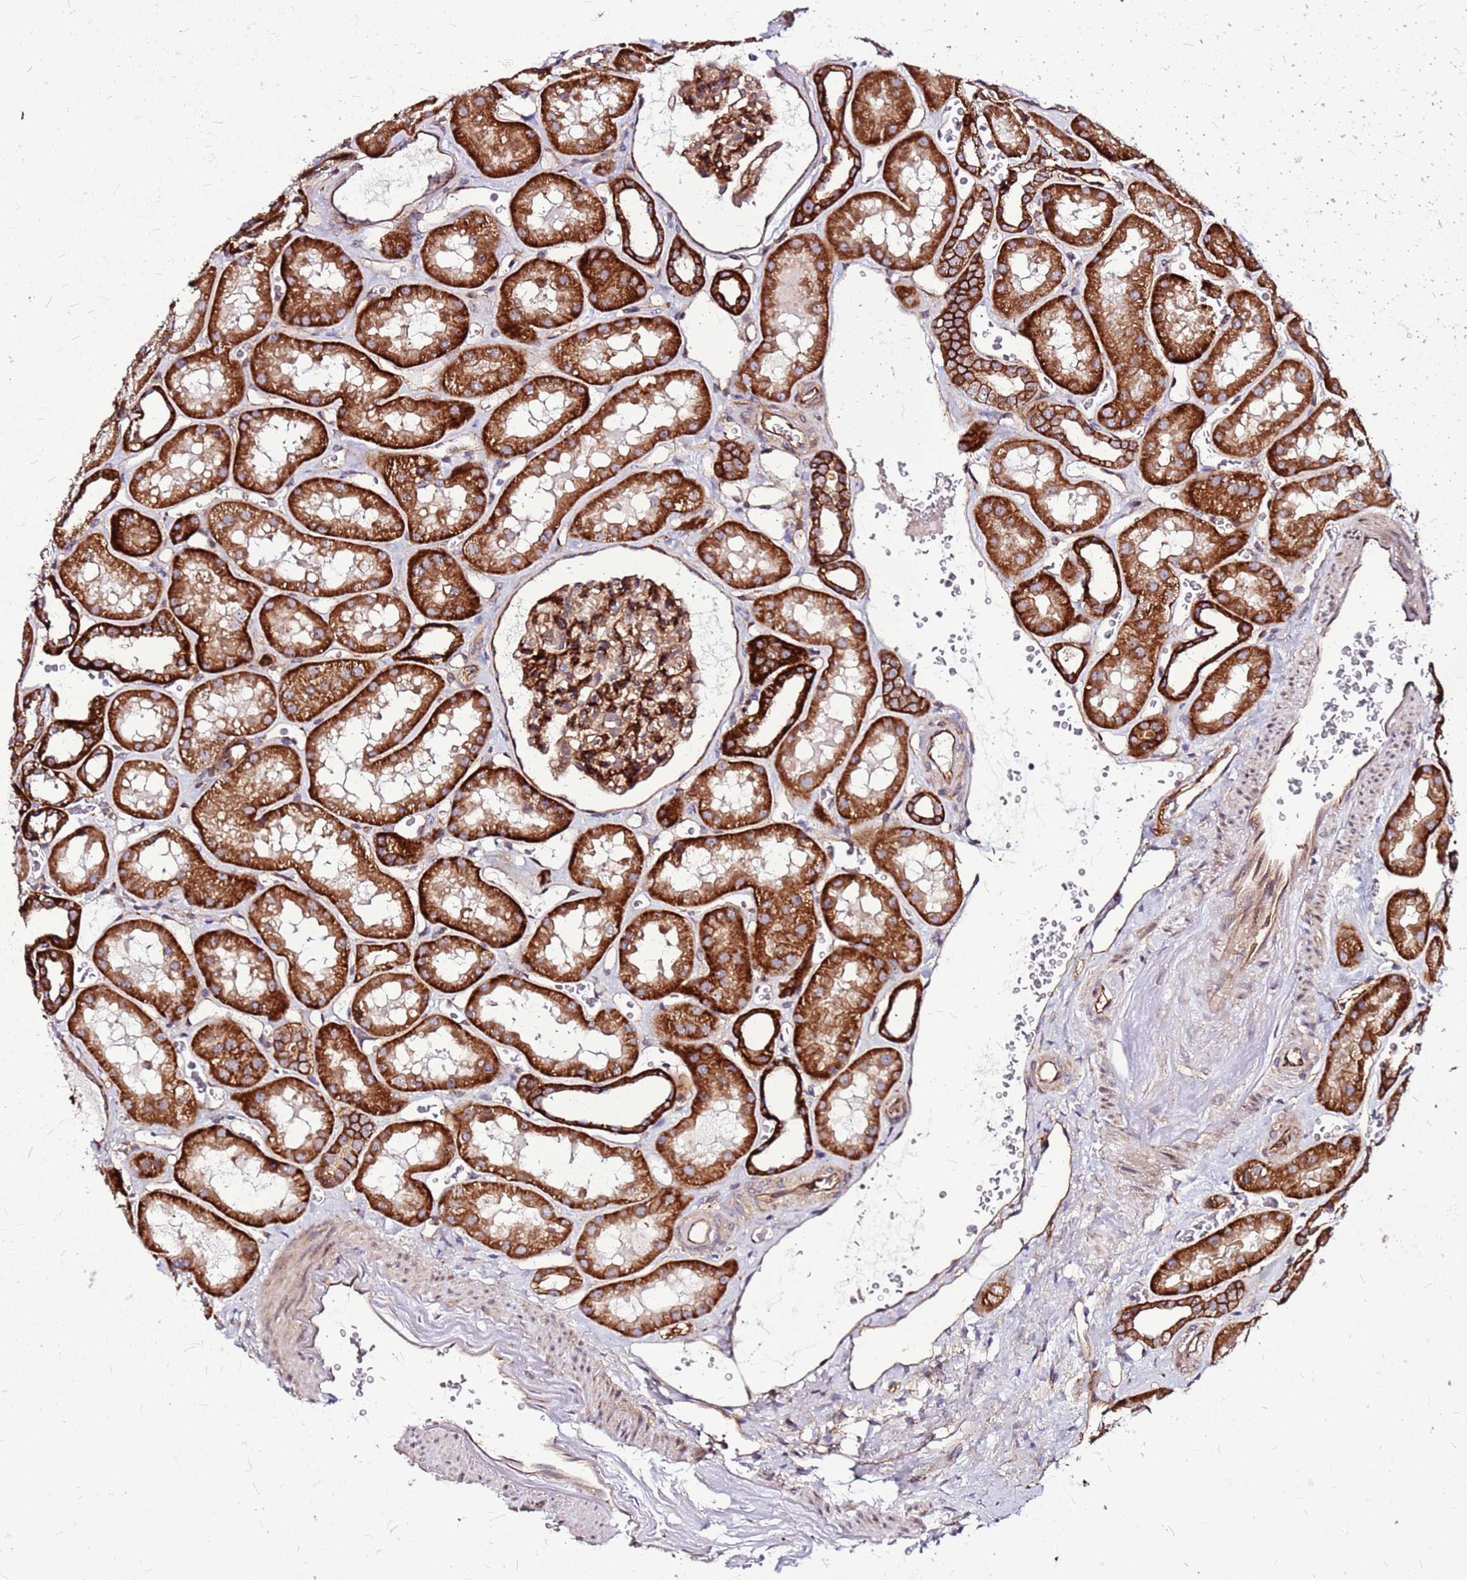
{"staining": {"intensity": "strong", "quantity": "25%-75%", "location": "cytoplasmic/membranous"}, "tissue": "kidney", "cell_type": "Cells in glomeruli", "image_type": "normal", "snomed": [{"axis": "morphology", "description": "Normal tissue, NOS"}, {"axis": "topography", "description": "Kidney"}], "caption": "Immunohistochemistry micrograph of normal kidney stained for a protein (brown), which exhibits high levels of strong cytoplasmic/membranous staining in about 25%-75% of cells in glomeruli.", "gene": "TOPAZ1", "patient": {"sex": "female", "age": 41}}